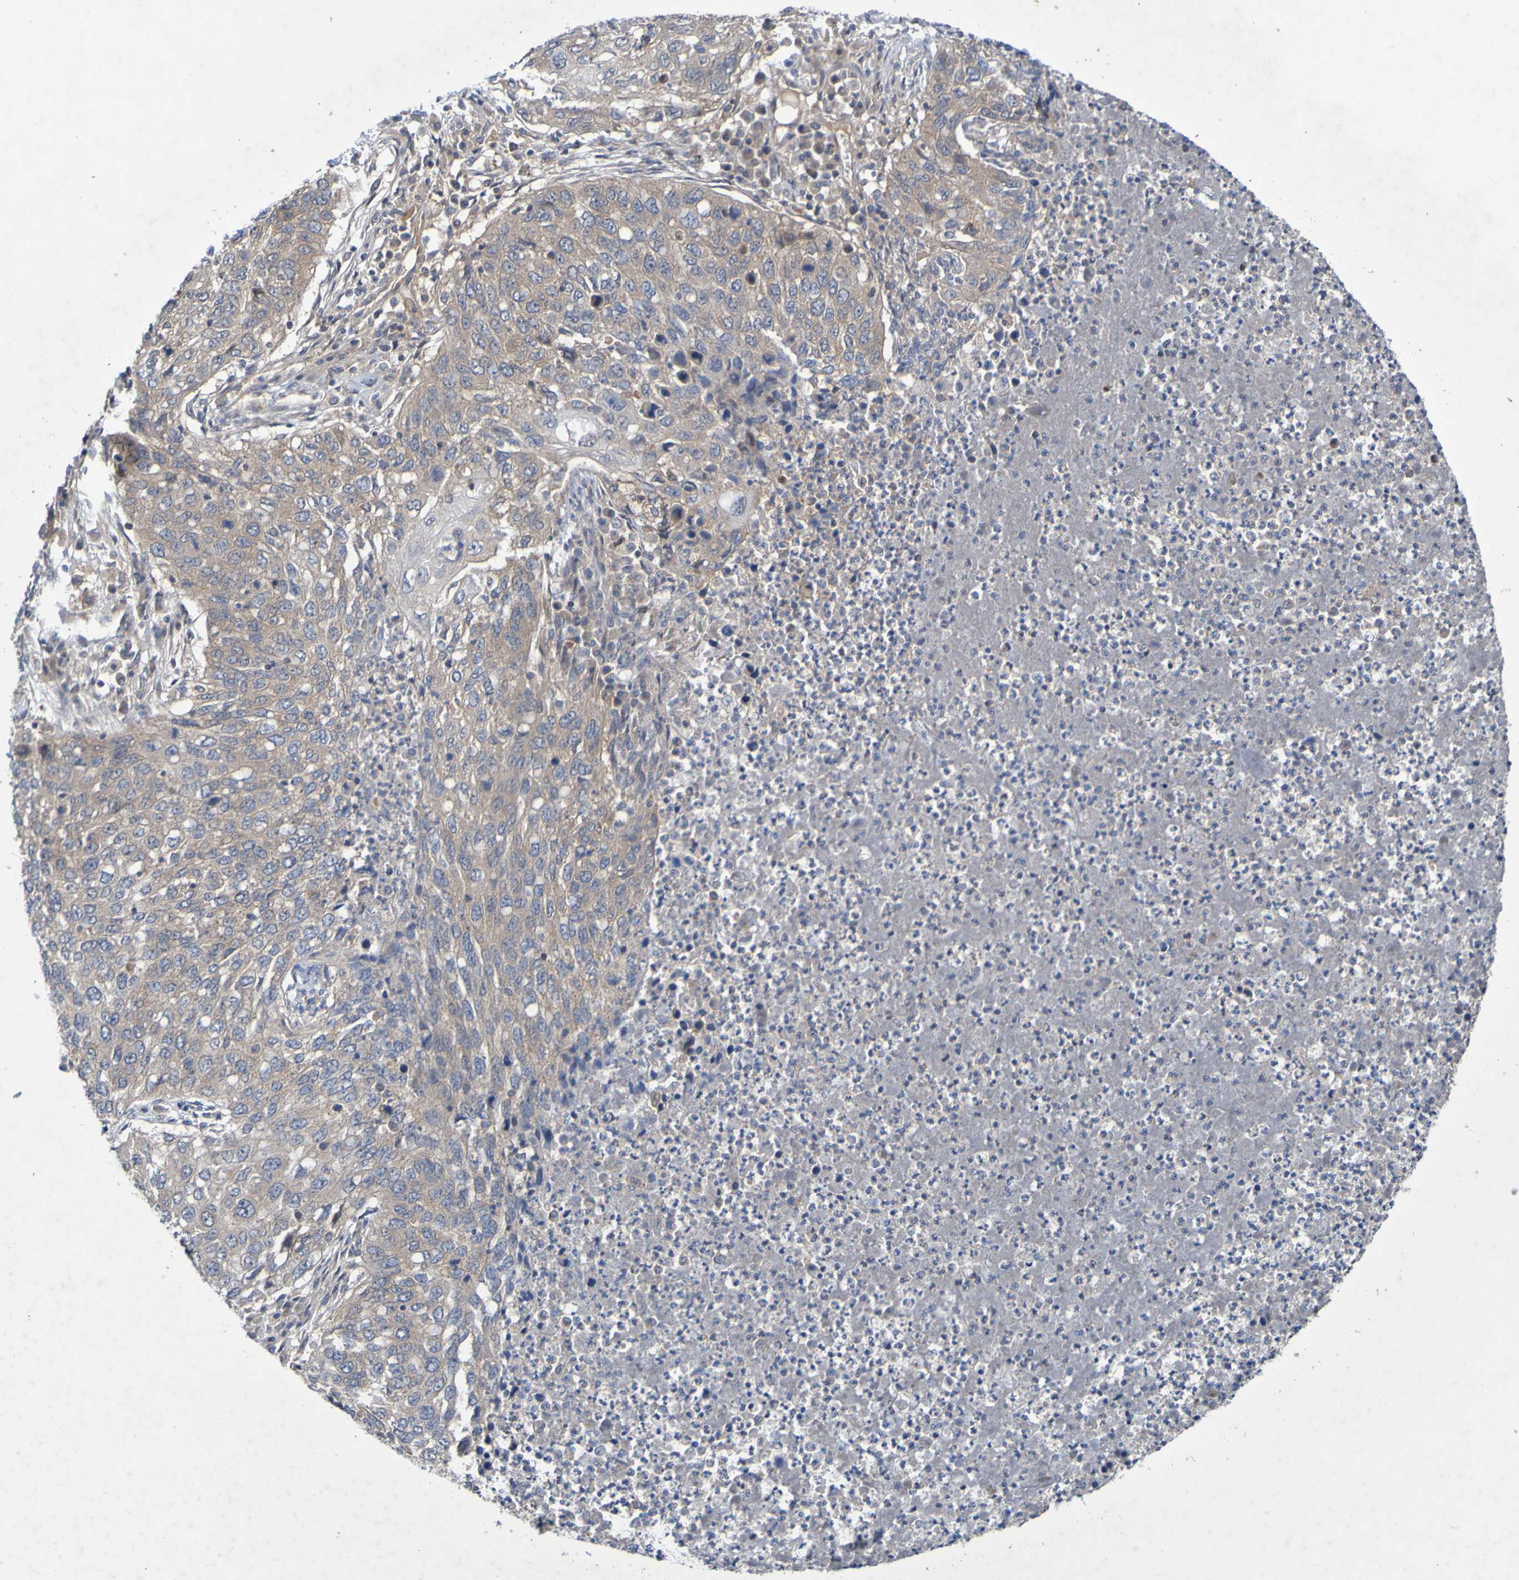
{"staining": {"intensity": "weak", "quantity": ">75%", "location": "cytoplasmic/membranous"}, "tissue": "lung cancer", "cell_type": "Tumor cells", "image_type": "cancer", "snomed": [{"axis": "morphology", "description": "Squamous cell carcinoma, NOS"}, {"axis": "topography", "description": "Lung"}], "caption": "The immunohistochemical stain highlights weak cytoplasmic/membranous expression in tumor cells of lung cancer (squamous cell carcinoma) tissue.", "gene": "SDK1", "patient": {"sex": "female", "age": 63}}